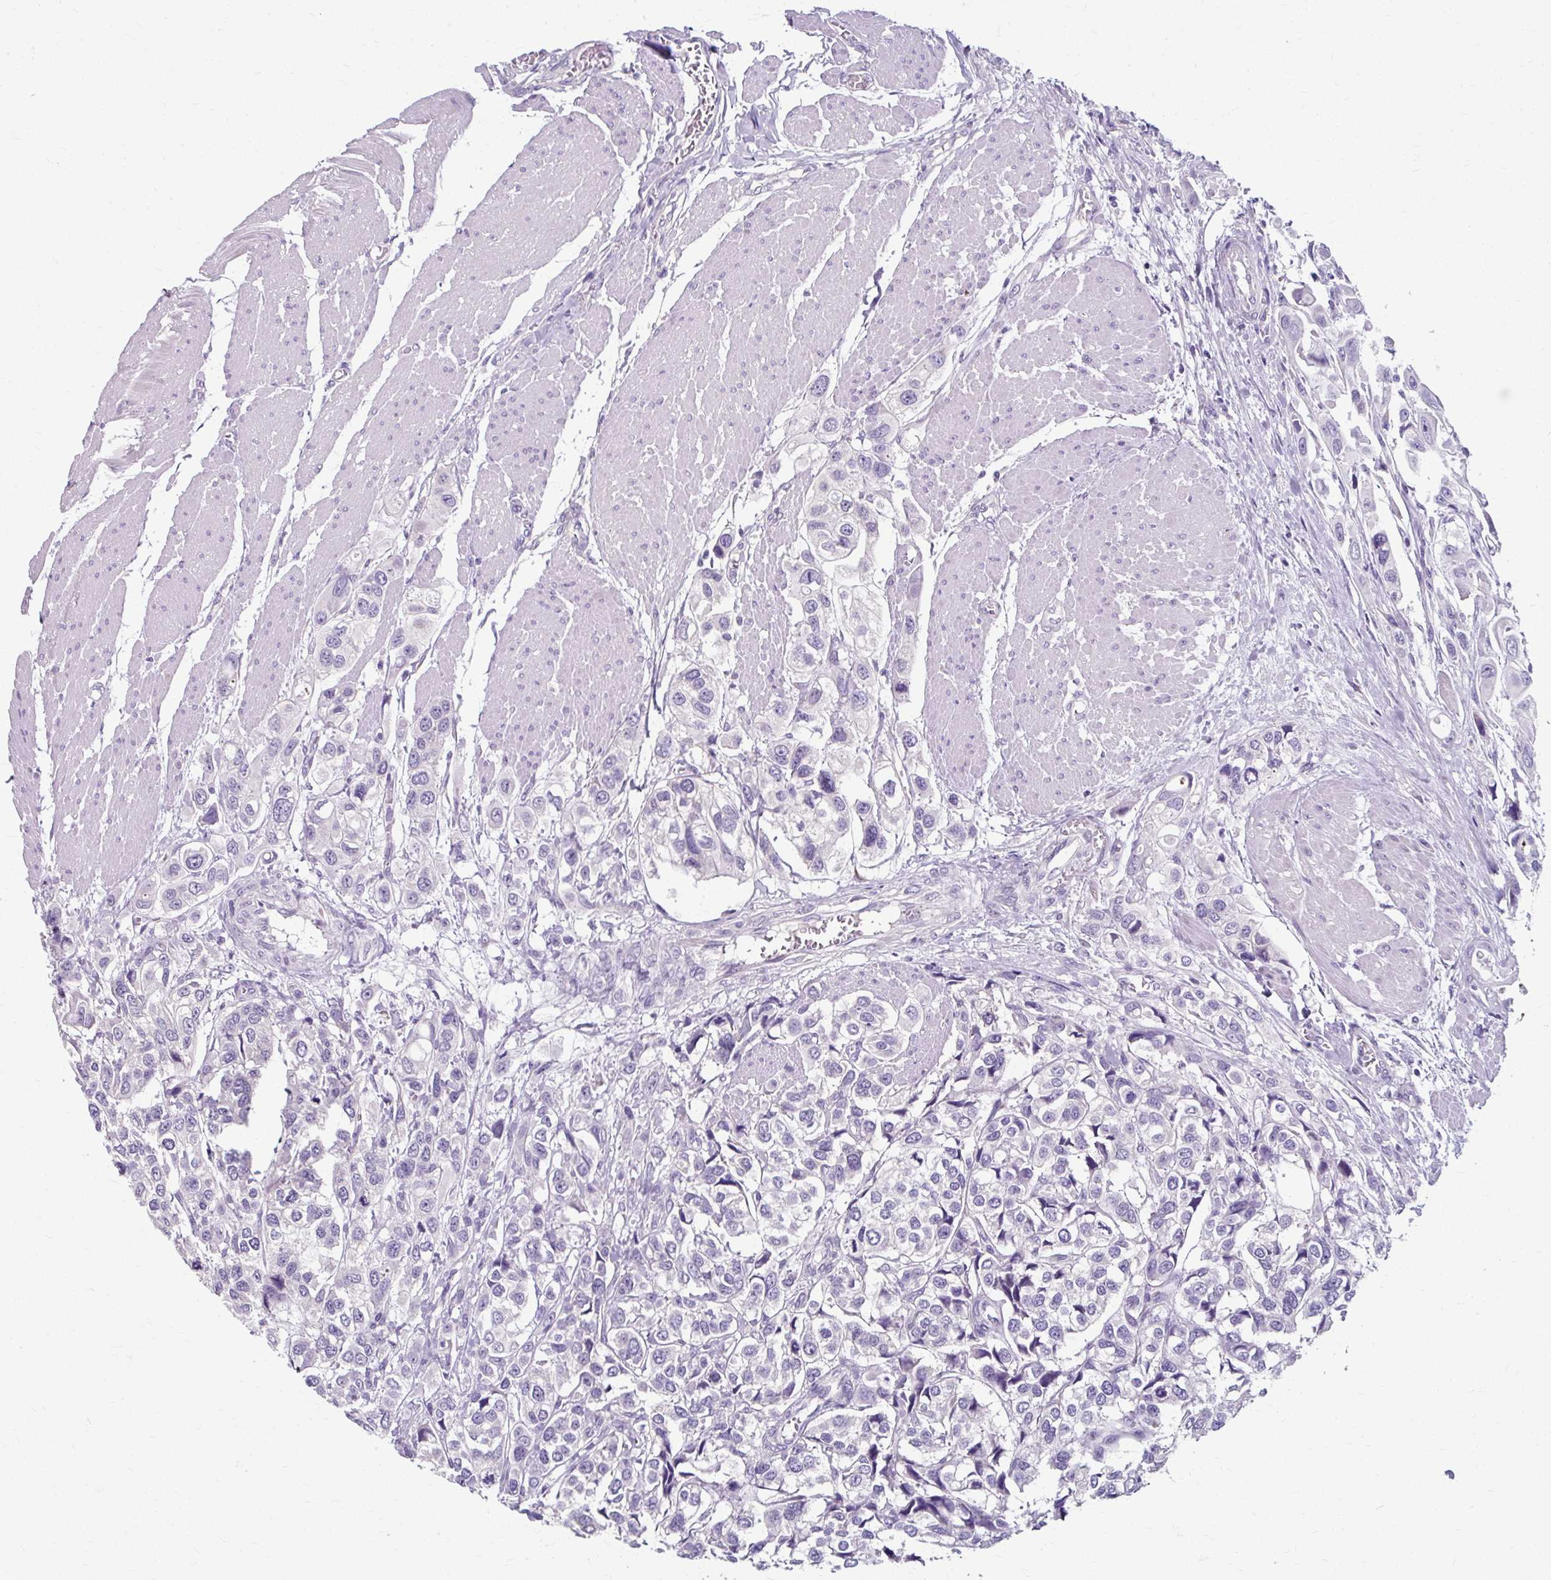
{"staining": {"intensity": "negative", "quantity": "none", "location": "none"}, "tissue": "urothelial cancer", "cell_type": "Tumor cells", "image_type": "cancer", "snomed": [{"axis": "morphology", "description": "Urothelial carcinoma, High grade"}, {"axis": "topography", "description": "Urinary bladder"}], "caption": "Tumor cells show no significant positivity in urothelial cancer.", "gene": "ZNF555", "patient": {"sex": "male", "age": 67}}